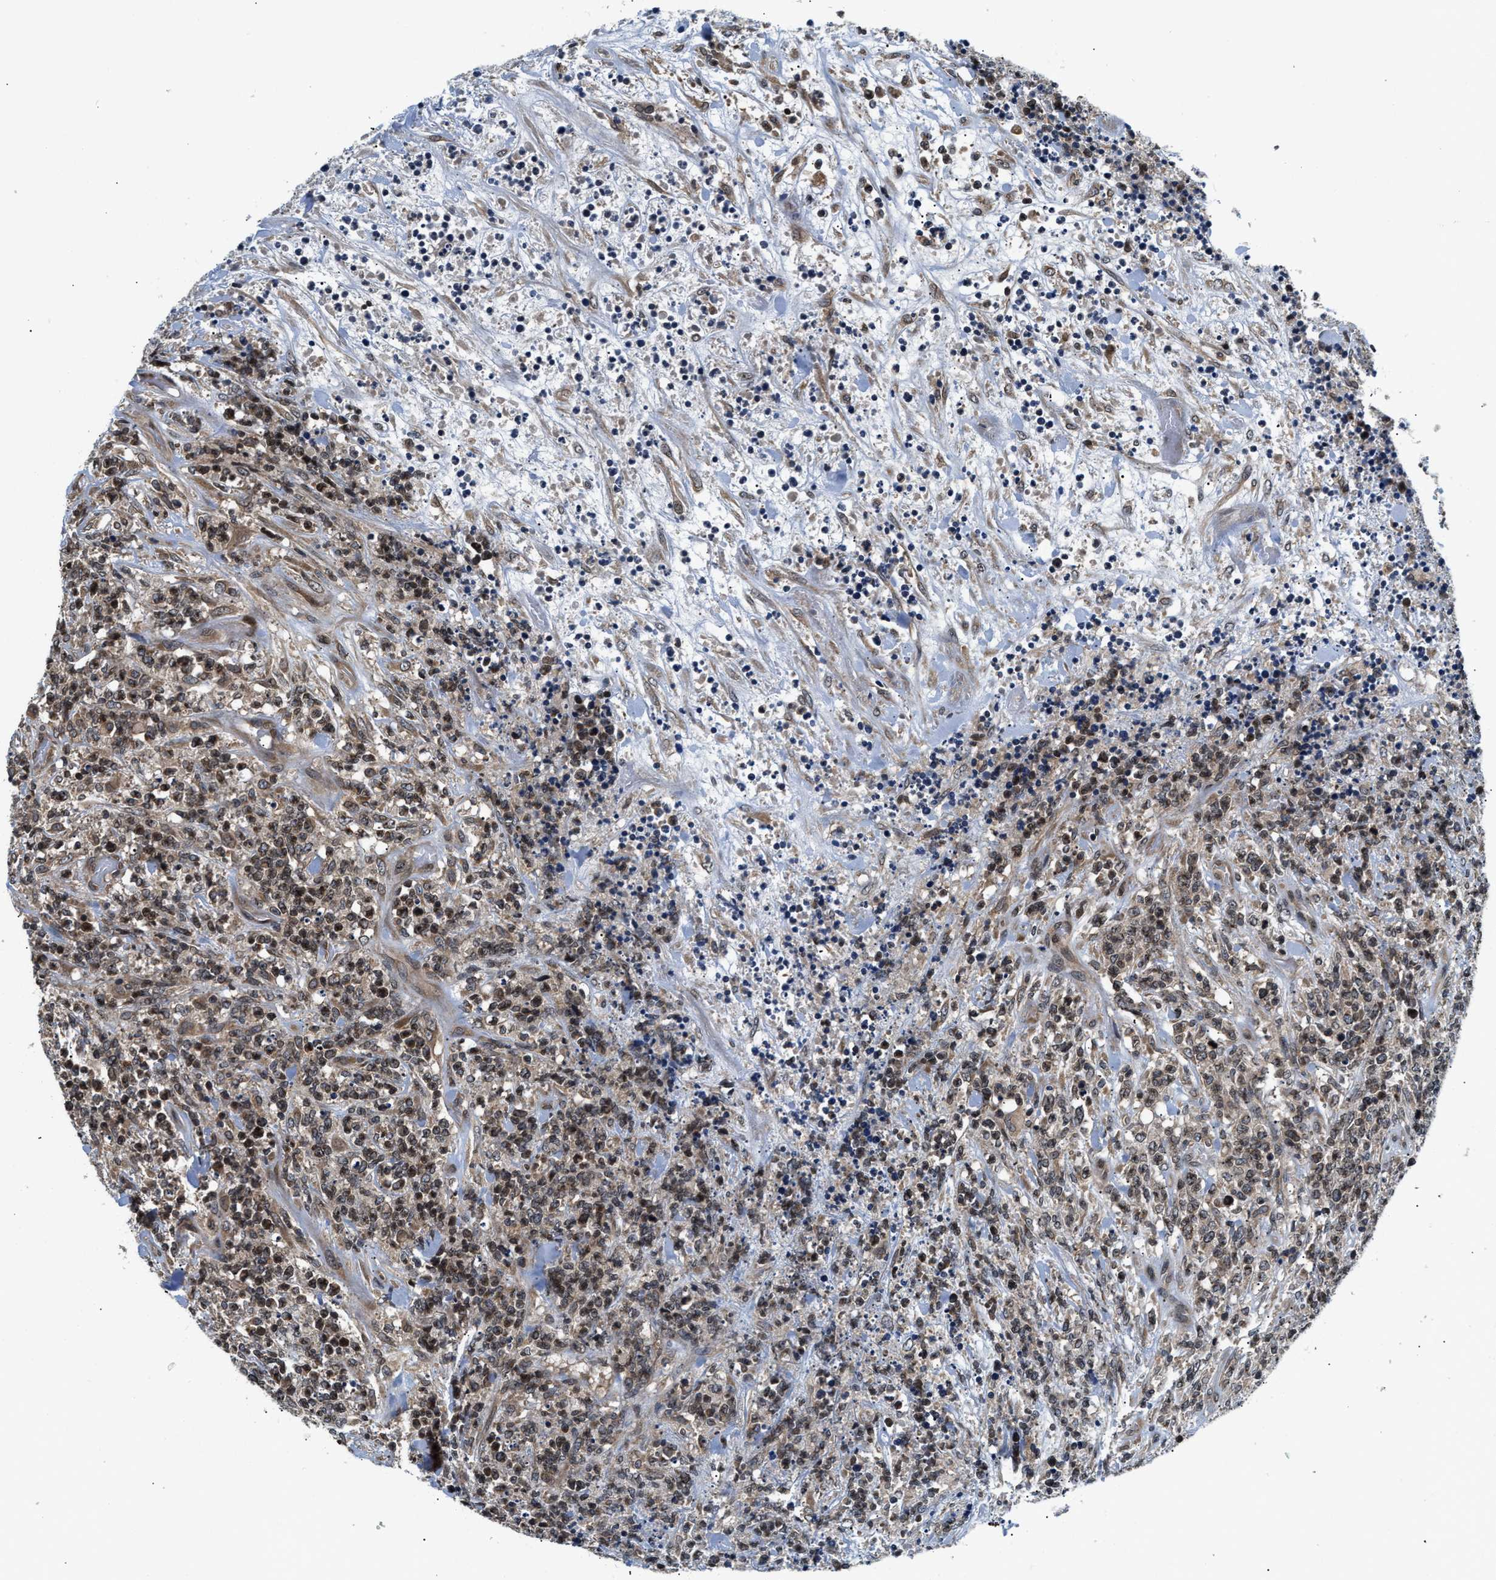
{"staining": {"intensity": "weak", "quantity": ">75%", "location": "cytoplasmic/membranous,nuclear"}, "tissue": "lymphoma", "cell_type": "Tumor cells", "image_type": "cancer", "snomed": [{"axis": "morphology", "description": "Malignant lymphoma, non-Hodgkin's type, High grade"}, {"axis": "topography", "description": "Soft tissue"}], "caption": "Immunohistochemical staining of human lymphoma shows low levels of weak cytoplasmic/membranous and nuclear staining in approximately >75% of tumor cells. The protein of interest is shown in brown color, while the nuclei are stained blue.", "gene": "RAB29", "patient": {"sex": "male", "age": 18}}